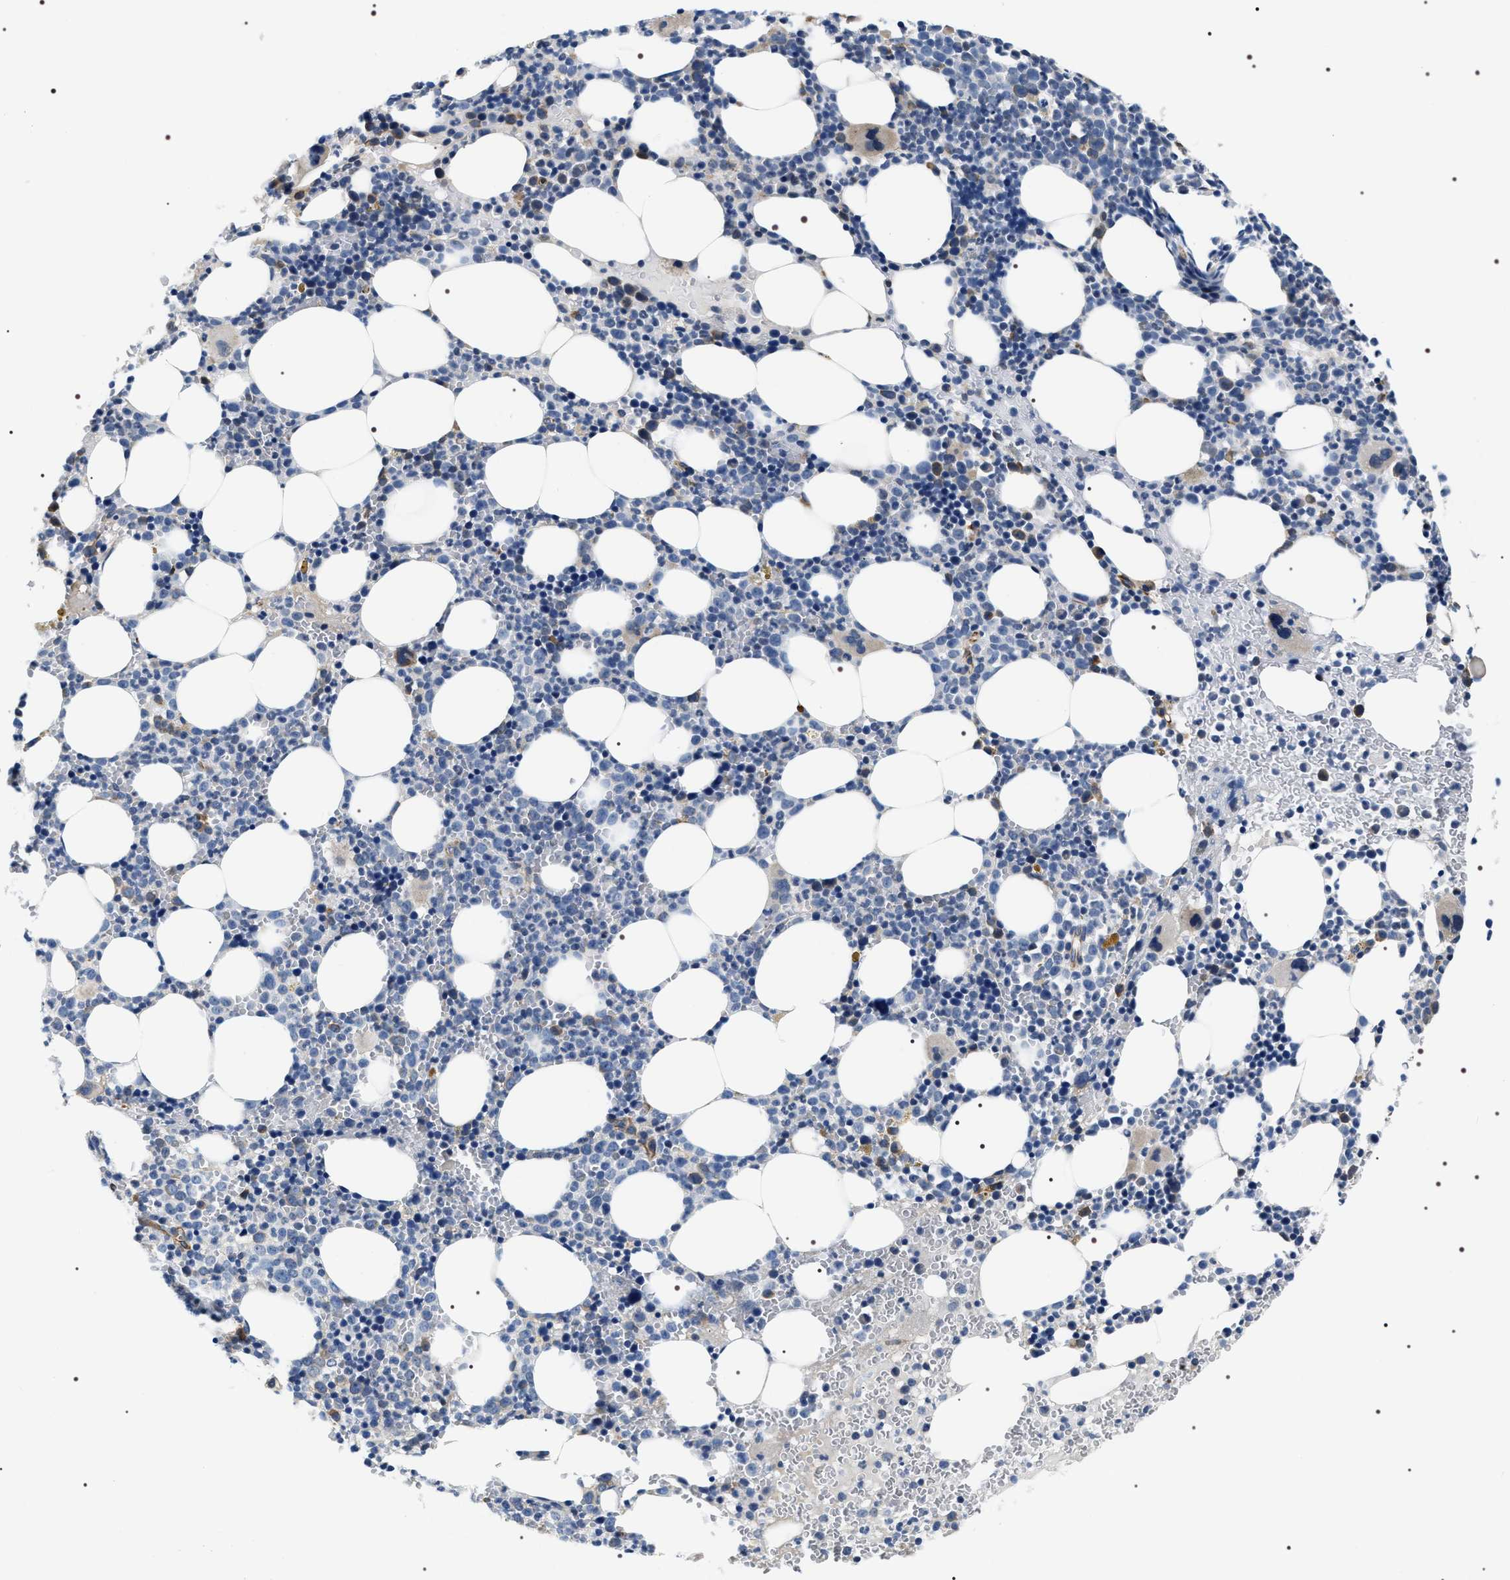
{"staining": {"intensity": "negative", "quantity": "none", "location": "none"}, "tissue": "bone marrow", "cell_type": "Hematopoietic cells", "image_type": "normal", "snomed": [{"axis": "morphology", "description": "Normal tissue, NOS"}, {"axis": "morphology", "description": "Inflammation, NOS"}, {"axis": "topography", "description": "Bone marrow"}], "caption": "The immunohistochemistry histopathology image has no significant staining in hematopoietic cells of bone marrow. (Brightfield microscopy of DAB IHC at high magnification).", "gene": "PKD1L1", "patient": {"sex": "female", "age": 67}}